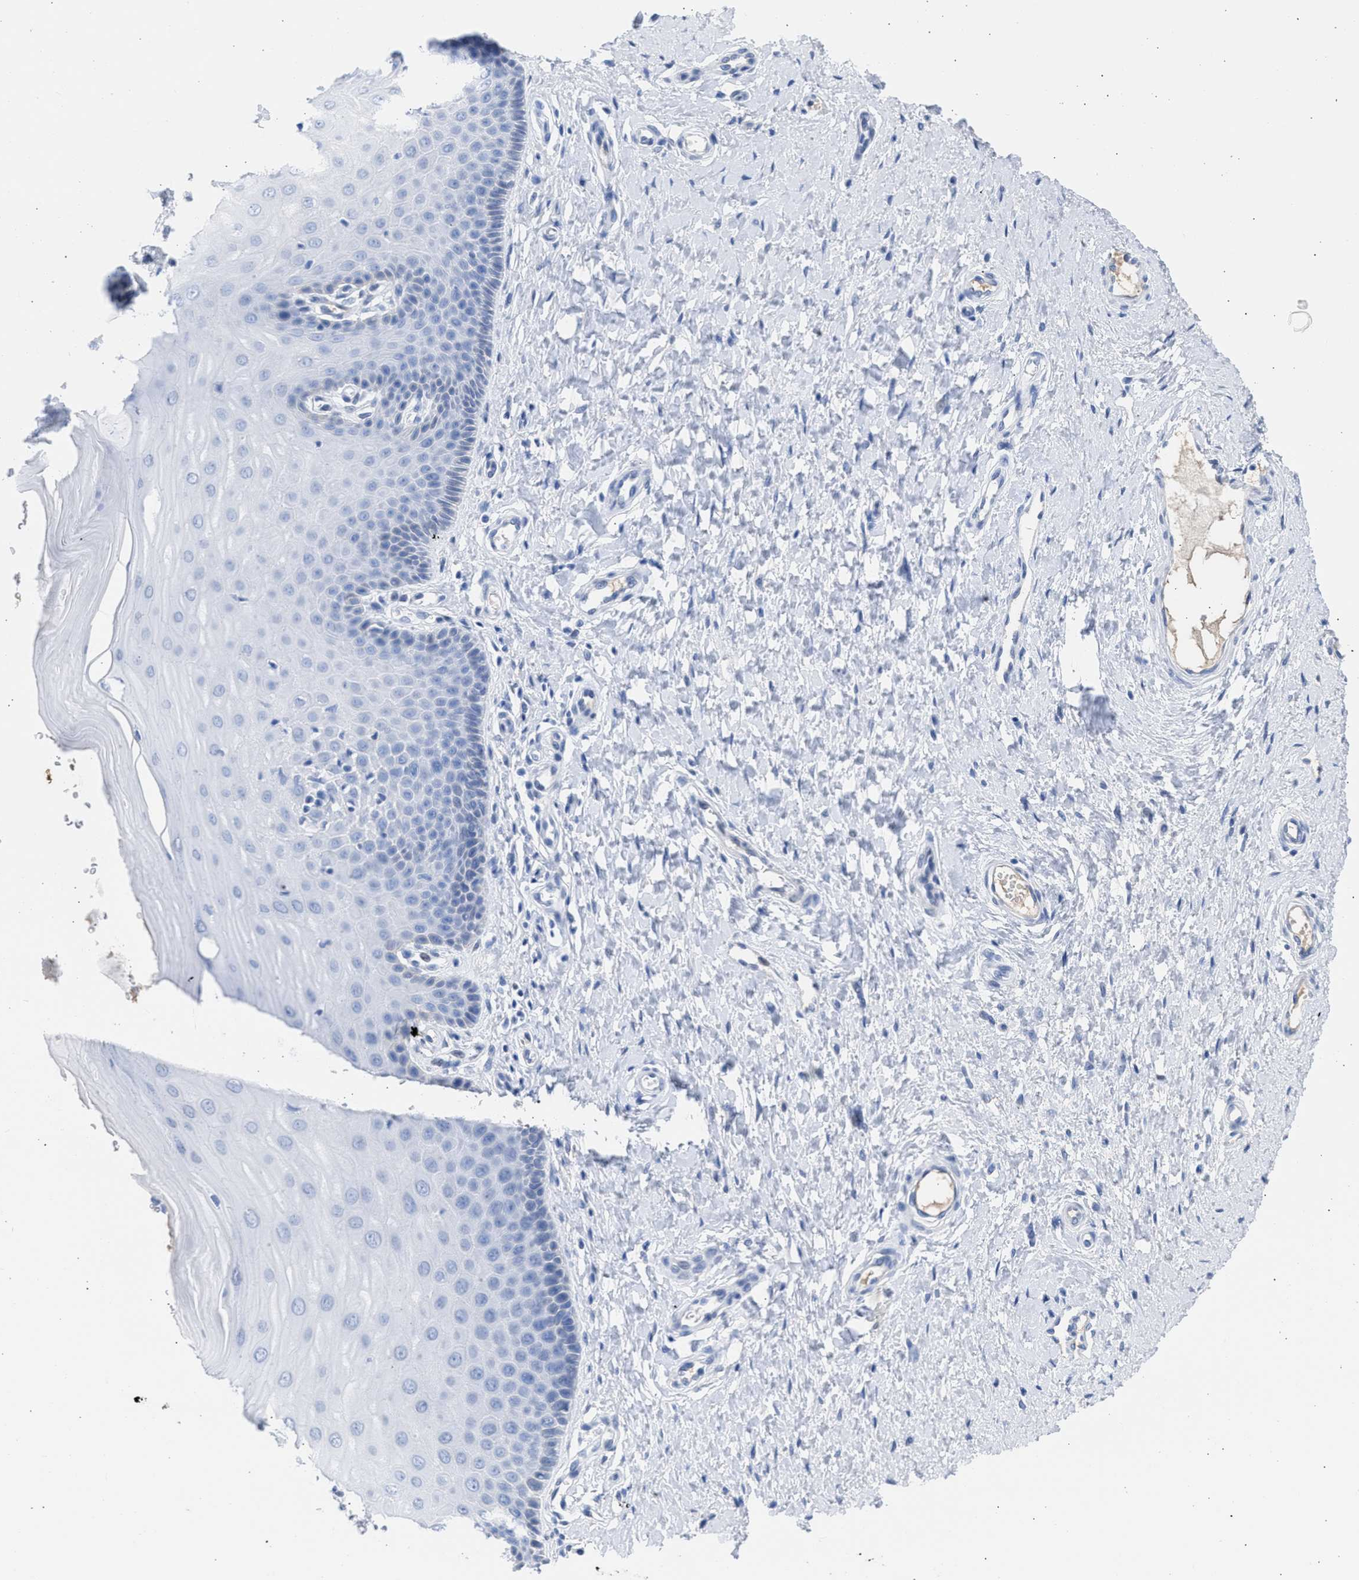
{"staining": {"intensity": "moderate", "quantity": "<25%", "location": "cytoplasmic/membranous"}, "tissue": "cervix", "cell_type": "Glandular cells", "image_type": "normal", "snomed": [{"axis": "morphology", "description": "Normal tissue, NOS"}, {"axis": "topography", "description": "Cervix"}], "caption": "This image shows immunohistochemistry (IHC) staining of benign human cervix, with low moderate cytoplasmic/membranous positivity in approximately <25% of glandular cells.", "gene": "RSPH1", "patient": {"sex": "female", "age": 55}}